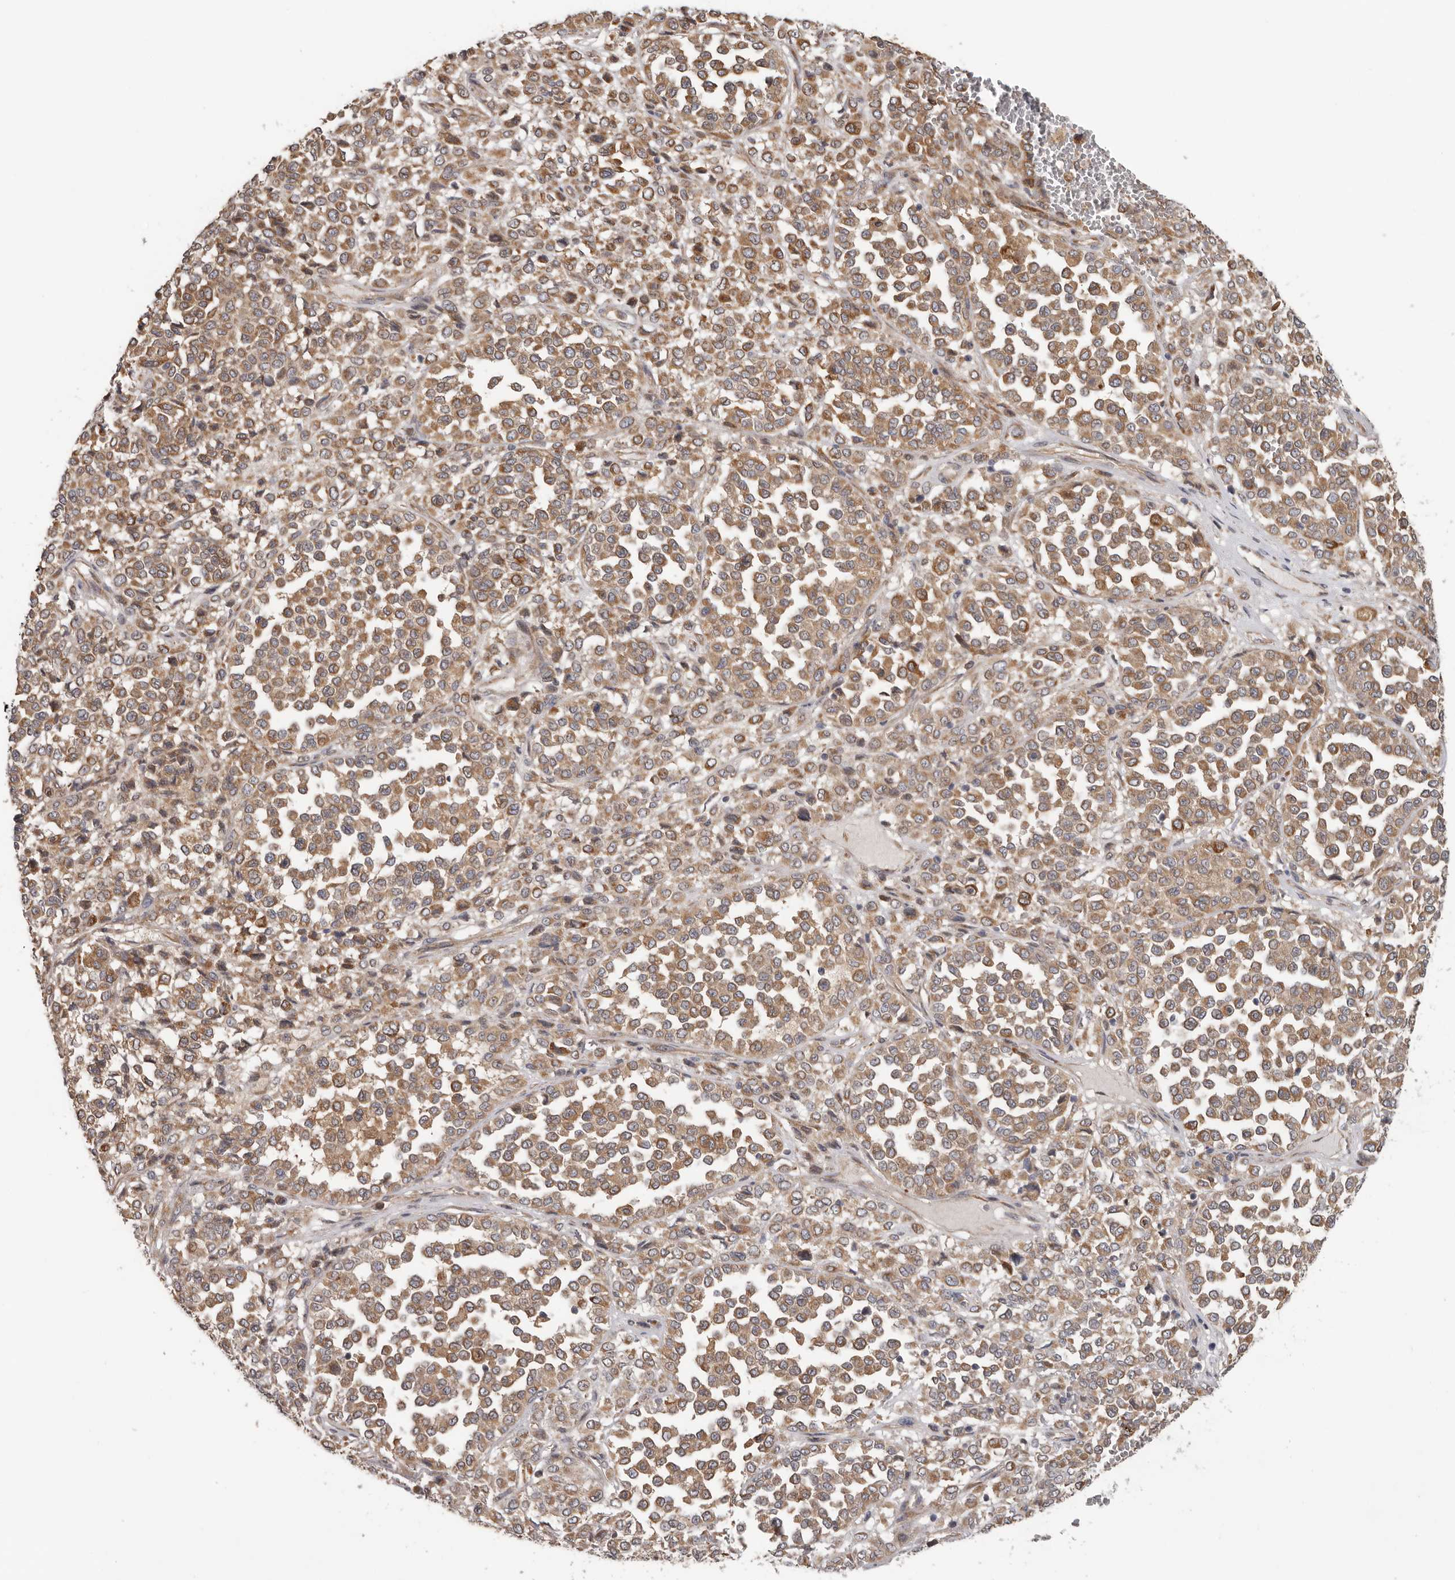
{"staining": {"intensity": "moderate", "quantity": ">75%", "location": "cytoplasmic/membranous"}, "tissue": "melanoma", "cell_type": "Tumor cells", "image_type": "cancer", "snomed": [{"axis": "morphology", "description": "Malignant melanoma, Metastatic site"}, {"axis": "topography", "description": "Pancreas"}], "caption": "High-magnification brightfield microscopy of melanoma stained with DAB (brown) and counterstained with hematoxylin (blue). tumor cells exhibit moderate cytoplasmic/membranous positivity is identified in approximately>75% of cells.", "gene": "HINT3", "patient": {"sex": "female", "age": 30}}